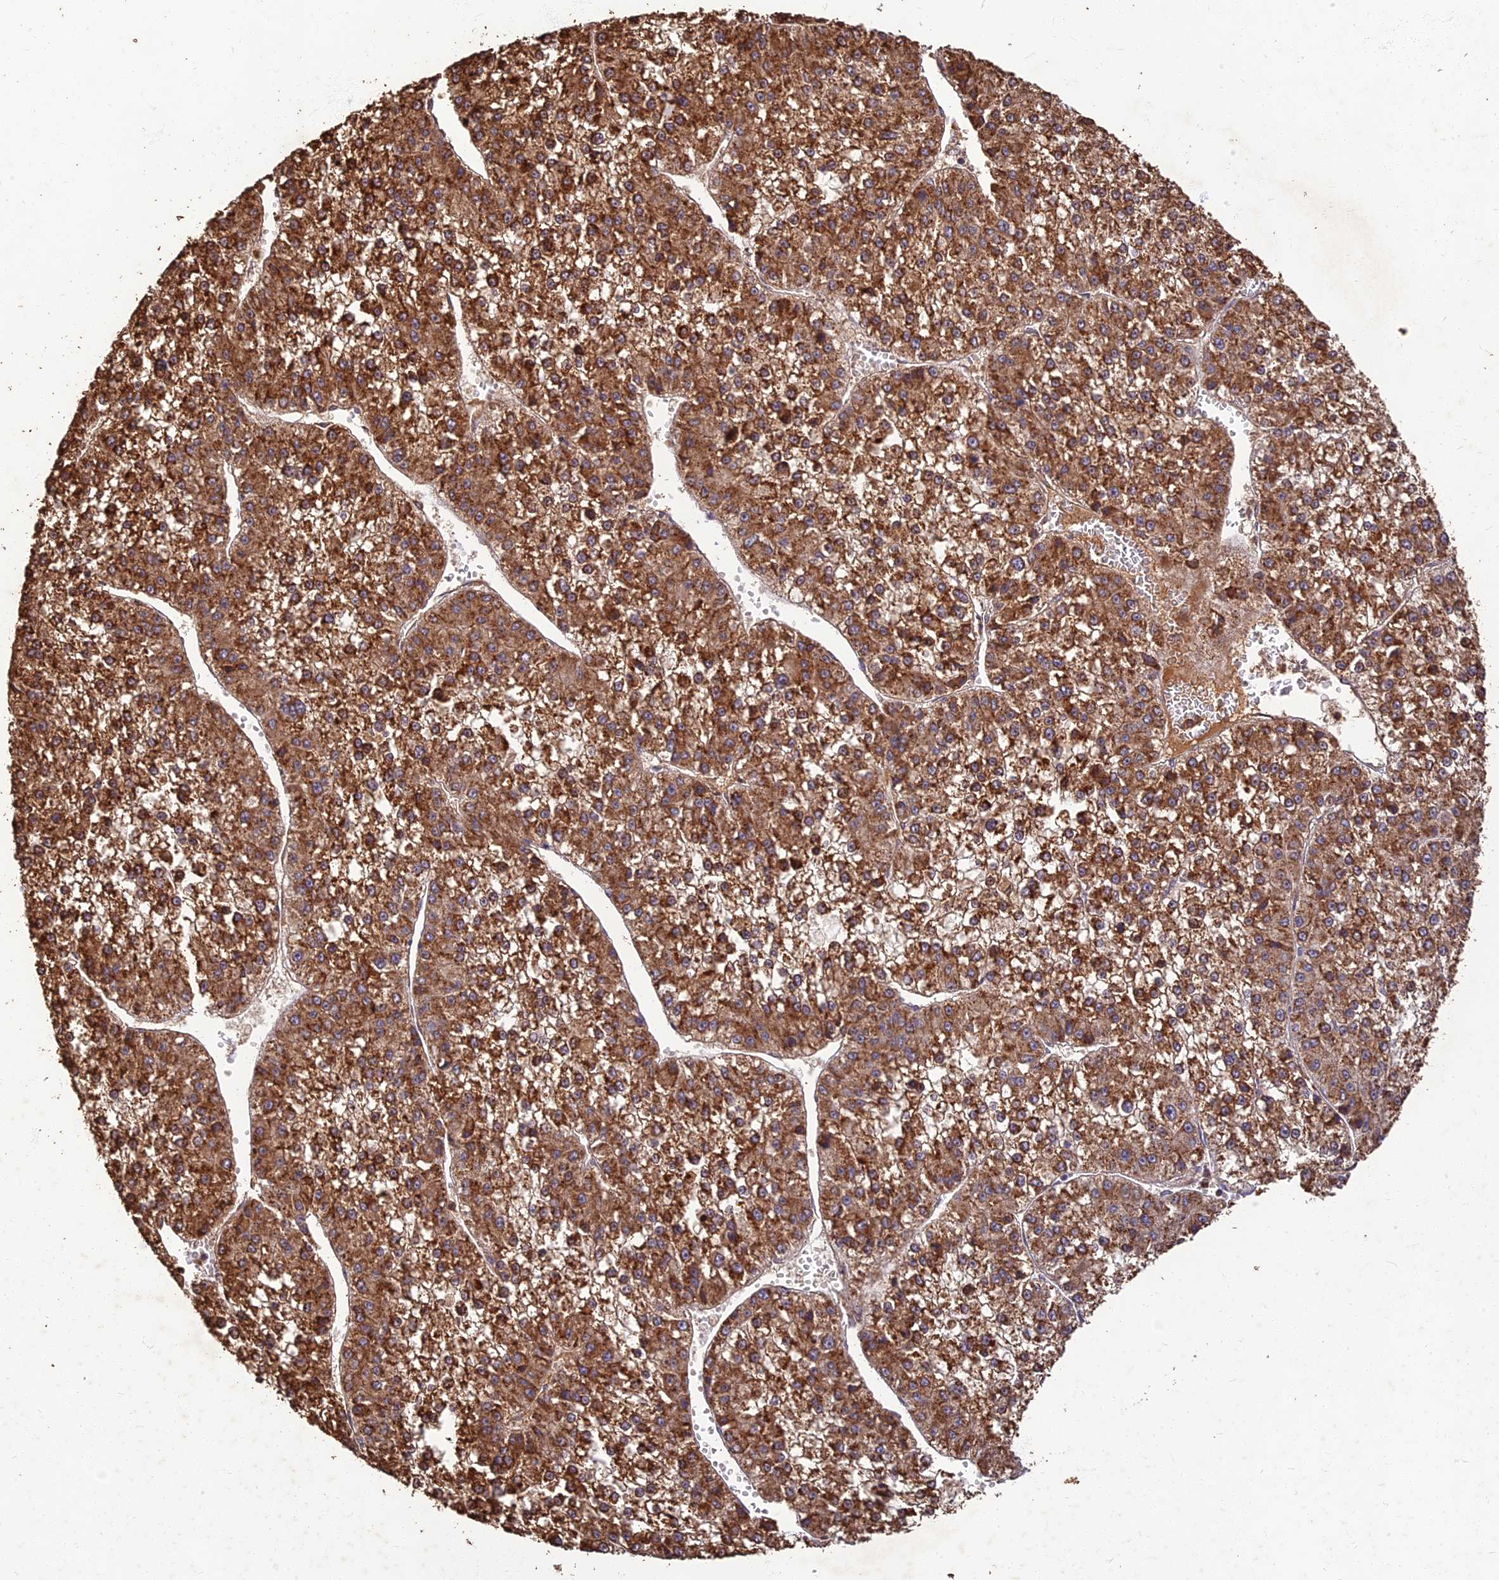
{"staining": {"intensity": "strong", "quantity": ">75%", "location": "cytoplasmic/membranous"}, "tissue": "liver cancer", "cell_type": "Tumor cells", "image_type": "cancer", "snomed": [{"axis": "morphology", "description": "Carcinoma, Hepatocellular, NOS"}, {"axis": "topography", "description": "Liver"}], "caption": "This is an image of immunohistochemistry (IHC) staining of liver cancer (hepatocellular carcinoma), which shows strong expression in the cytoplasmic/membranous of tumor cells.", "gene": "CORO1C", "patient": {"sex": "female", "age": 73}}